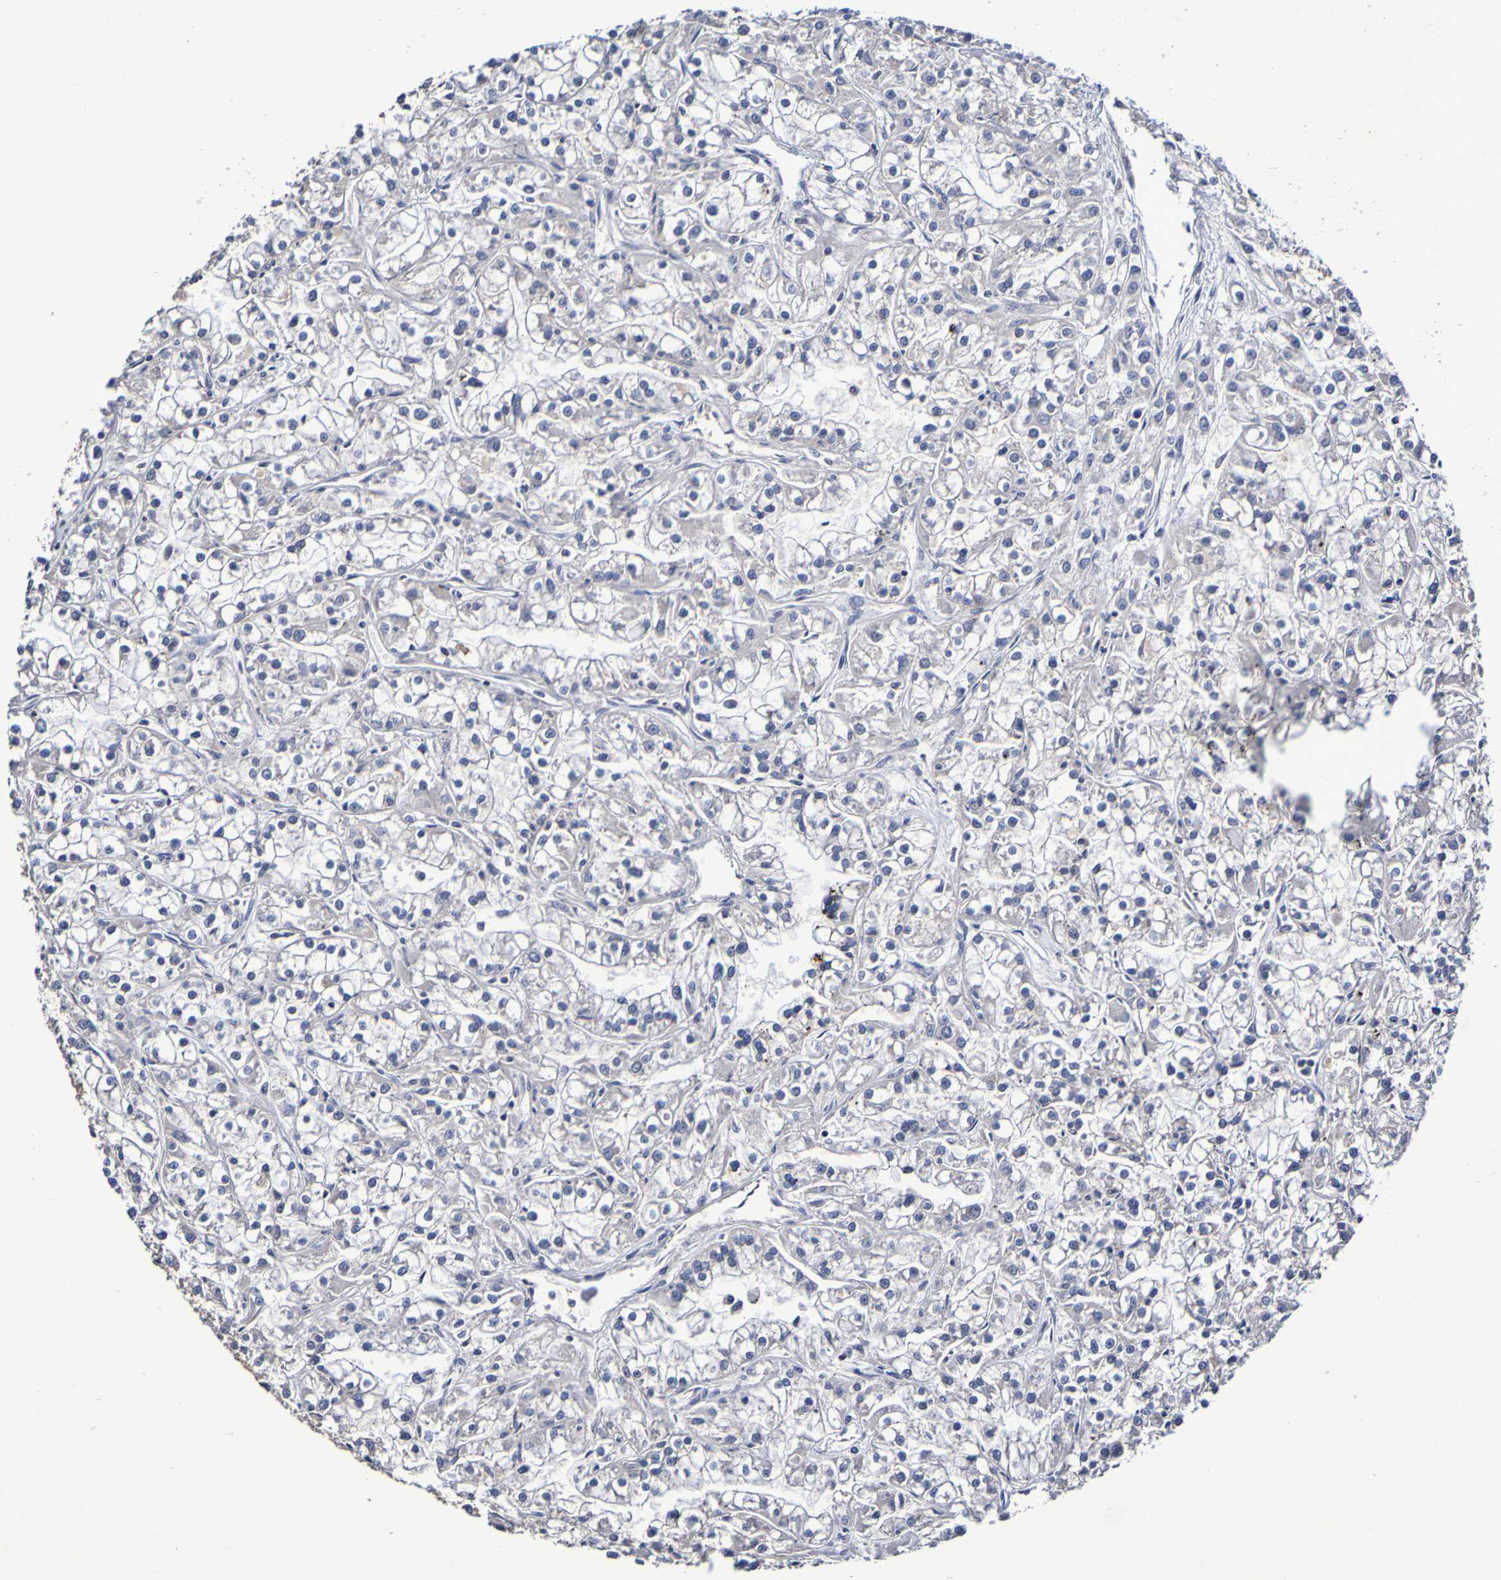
{"staining": {"intensity": "negative", "quantity": "none", "location": "none"}, "tissue": "renal cancer", "cell_type": "Tumor cells", "image_type": "cancer", "snomed": [{"axis": "morphology", "description": "Adenocarcinoma, NOS"}, {"axis": "topography", "description": "Kidney"}], "caption": "Immunohistochemical staining of human renal adenocarcinoma demonstrates no significant expression in tumor cells. Brightfield microscopy of immunohistochemistry (IHC) stained with DAB (3,3'-diaminobenzidine) (brown) and hematoxylin (blue), captured at high magnification.", "gene": "PTP4A2", "patient": {"sex": "female", "age": 52}}